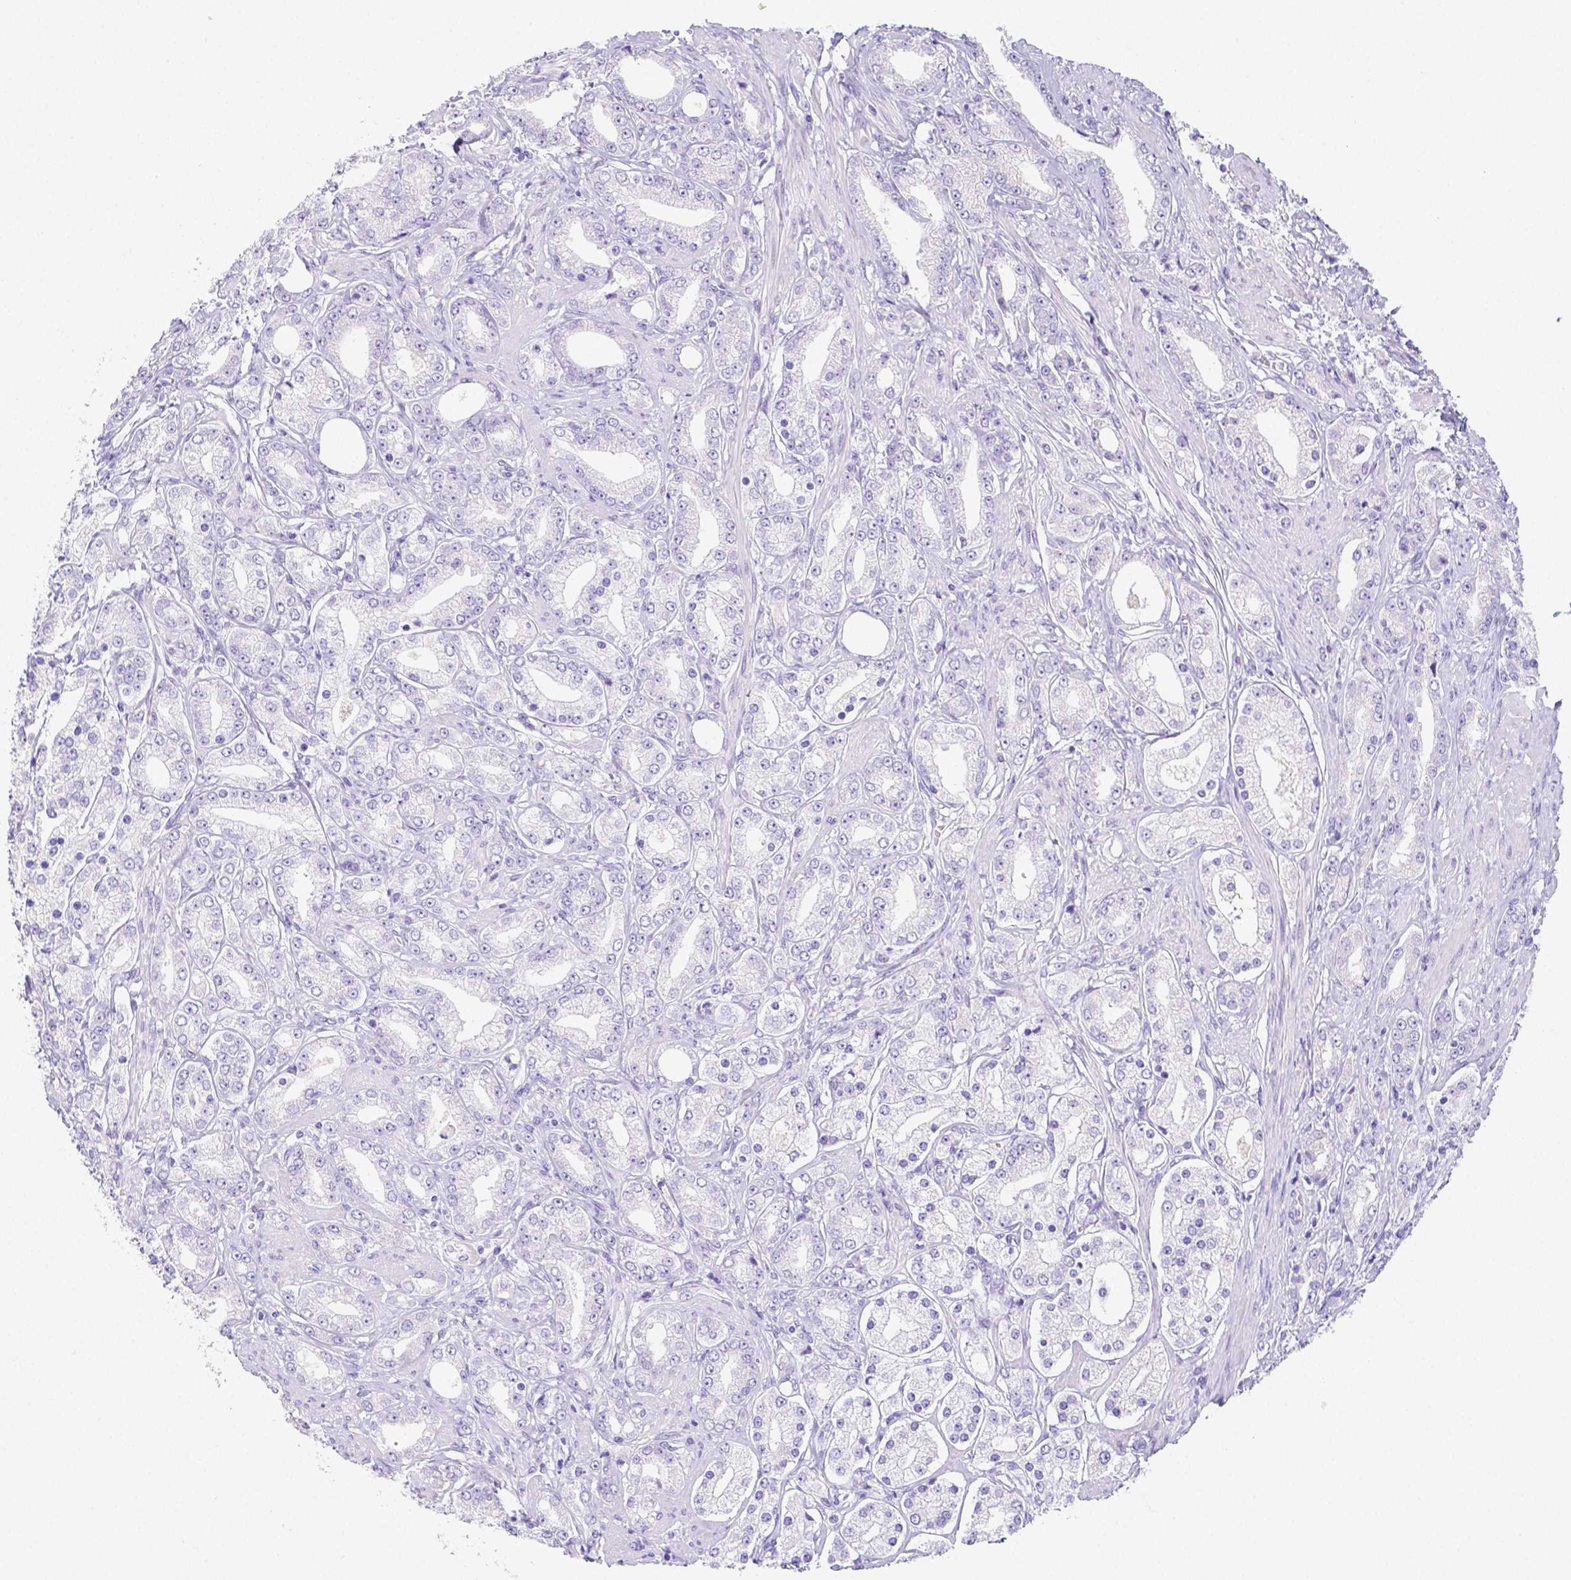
{"staining": {"intensity": "negative", "quantity": "none", "location": "none"}, "tissue": "prostate cancer", "cell_type": "Tumor cells", "image_type": "cancer", "snomed": [{"axis": "morphology", "description": "Adenocarcinoma, High grade"}, {"axis": "topography", "description": "Prostate"}], "caption": "IHC of prostate cancer (adenocarcinoma (high-grade)) exhibits no expression in tumor cells.", "gene": "ARHGAP36", "patient": {"sex": "male", "age": 67}}